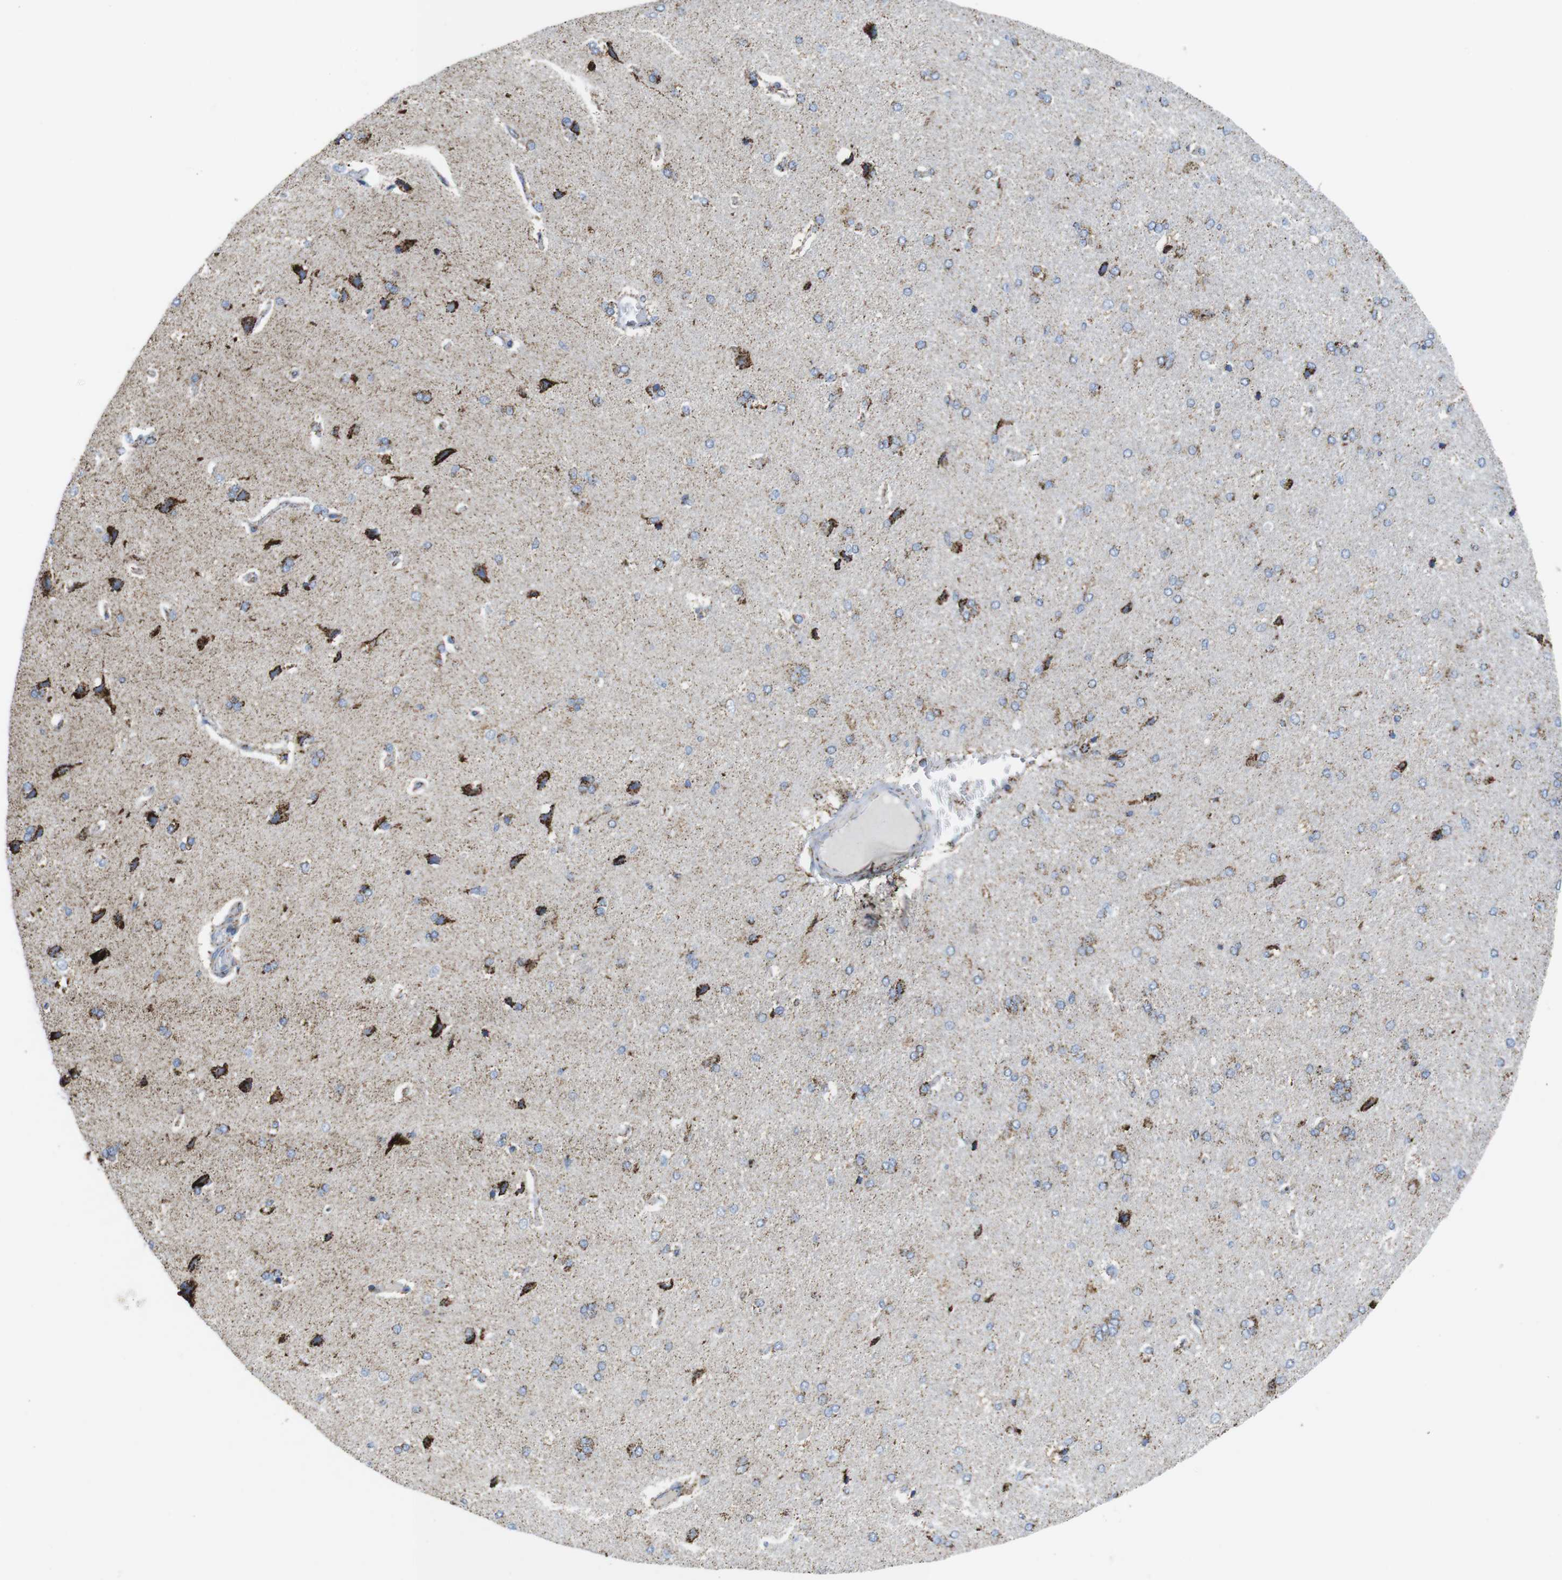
{"staining": {"intensity": "negative", "quantity": "none", "location": "none"}, "tissue": "cerebral cortex", "cell_type": "Endothelial cells", "image_type": "normal", "snomed": [{"axis": "morphology", "description": "Normal tissue, NOS"}, {"axis": "topography", "description": "Cerebral cortex"}], "caption": "Immunohistochemical staining of normal human cerebral cortex exhibits no significant staining in endothelial cells. (DAB (3,3'-diaminobenzidine) IHC visualized using brightfield microscopy, high magnification).", "gene": "ATP5PO", "patient": {"sex": "male", "age": 62}}